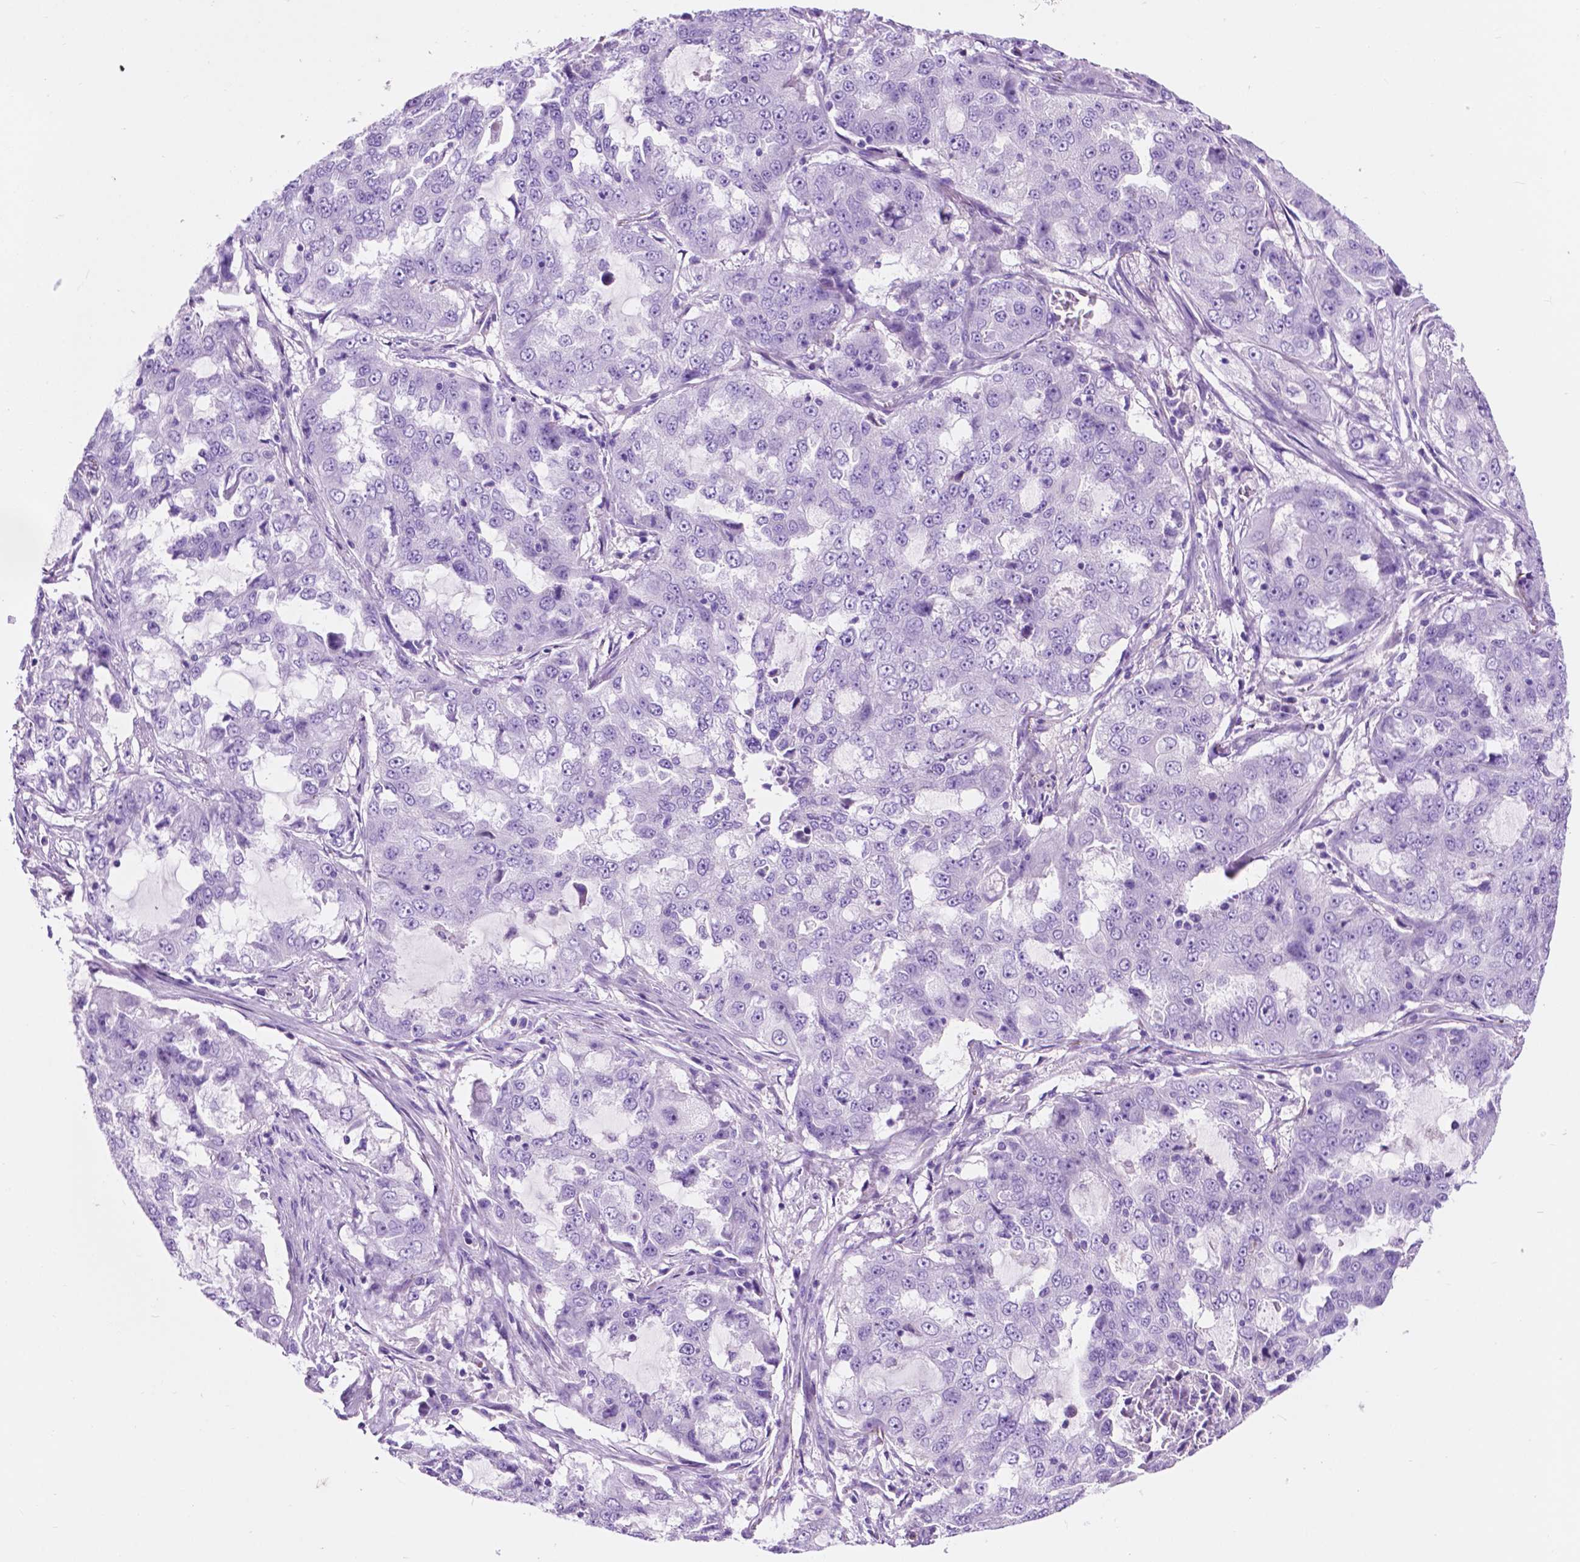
{"staining": {"intensity": "negative", "quantity": "none", "location": "none"}, "tissue": "lung cancer", "cell_type": "Tumor cells", "image_type": "cancer", "snomed": [{"axis": "morphology", "description": "Adenocarcinoma, NOS"}, {"axis": "topography", "description": "Lung"}], "caption": "DAB immunohistochemical staining of human lung adenocarcinoma exhibits no significant expression in tumor cells.", "gene": "IGFN1", "patient": {"sex": "female", "age": 61}}